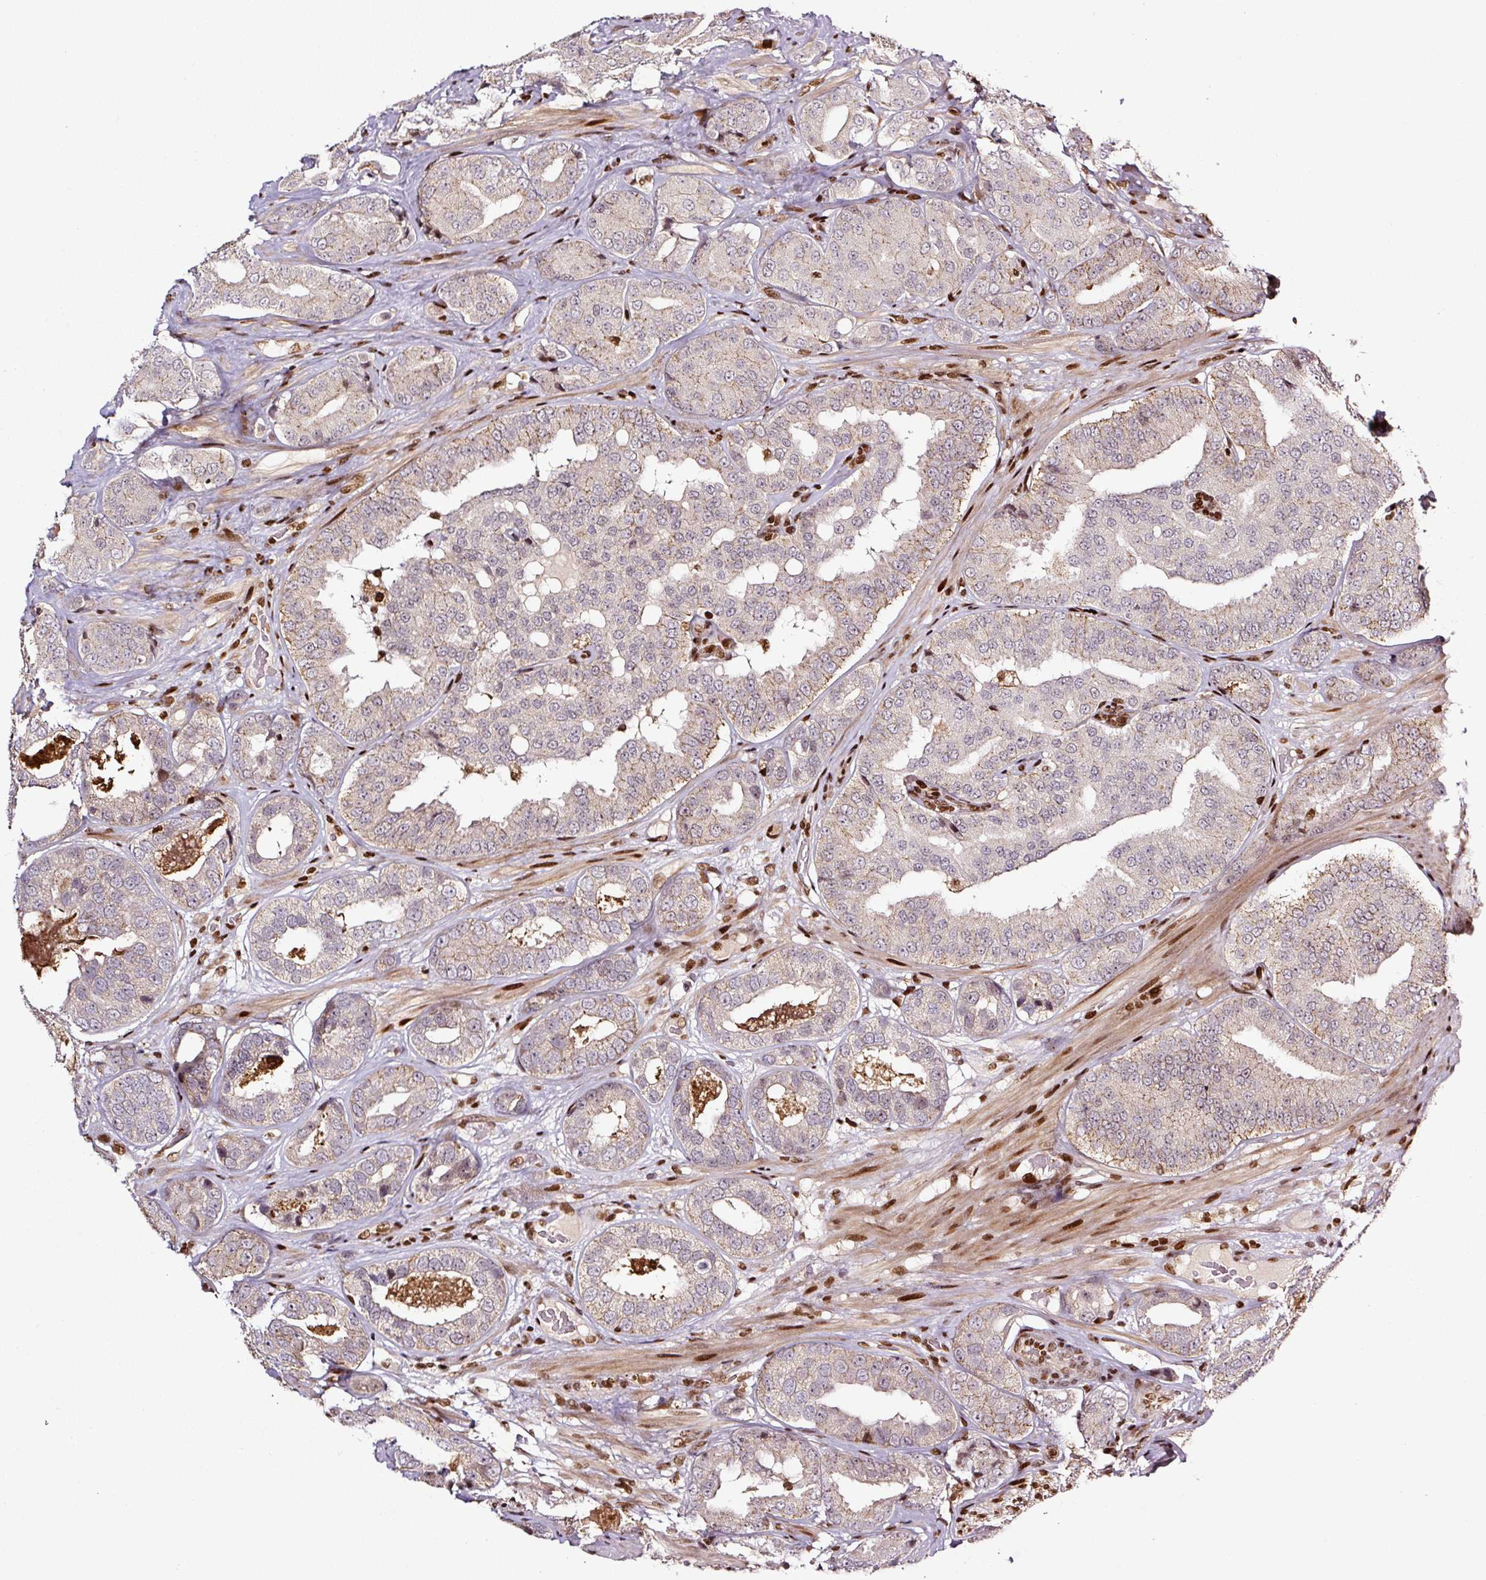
{"staining": {"intensity": "moderate", "quantity": "25%-75%", "location": "cytoplasmic/membranous"}, "tissue": "prostate cancer", "cell_type": "Tumor cells", "image_type": "cancer", "snomed": [{"axis": "morphology", "description": "Adenocarcinoma, High grade"}, {"axis": "topography", "description": "Prostate"}], "caption": "Human prostate cancer (high-grade adenocarcinoma) stained with a brown dye displays moderate cytoplasmic/membranous positive positivity in approximately 25%-75% of tumor cells.", "gene": "PYDC2", "patient": {"sex": "male", "age": 63}}